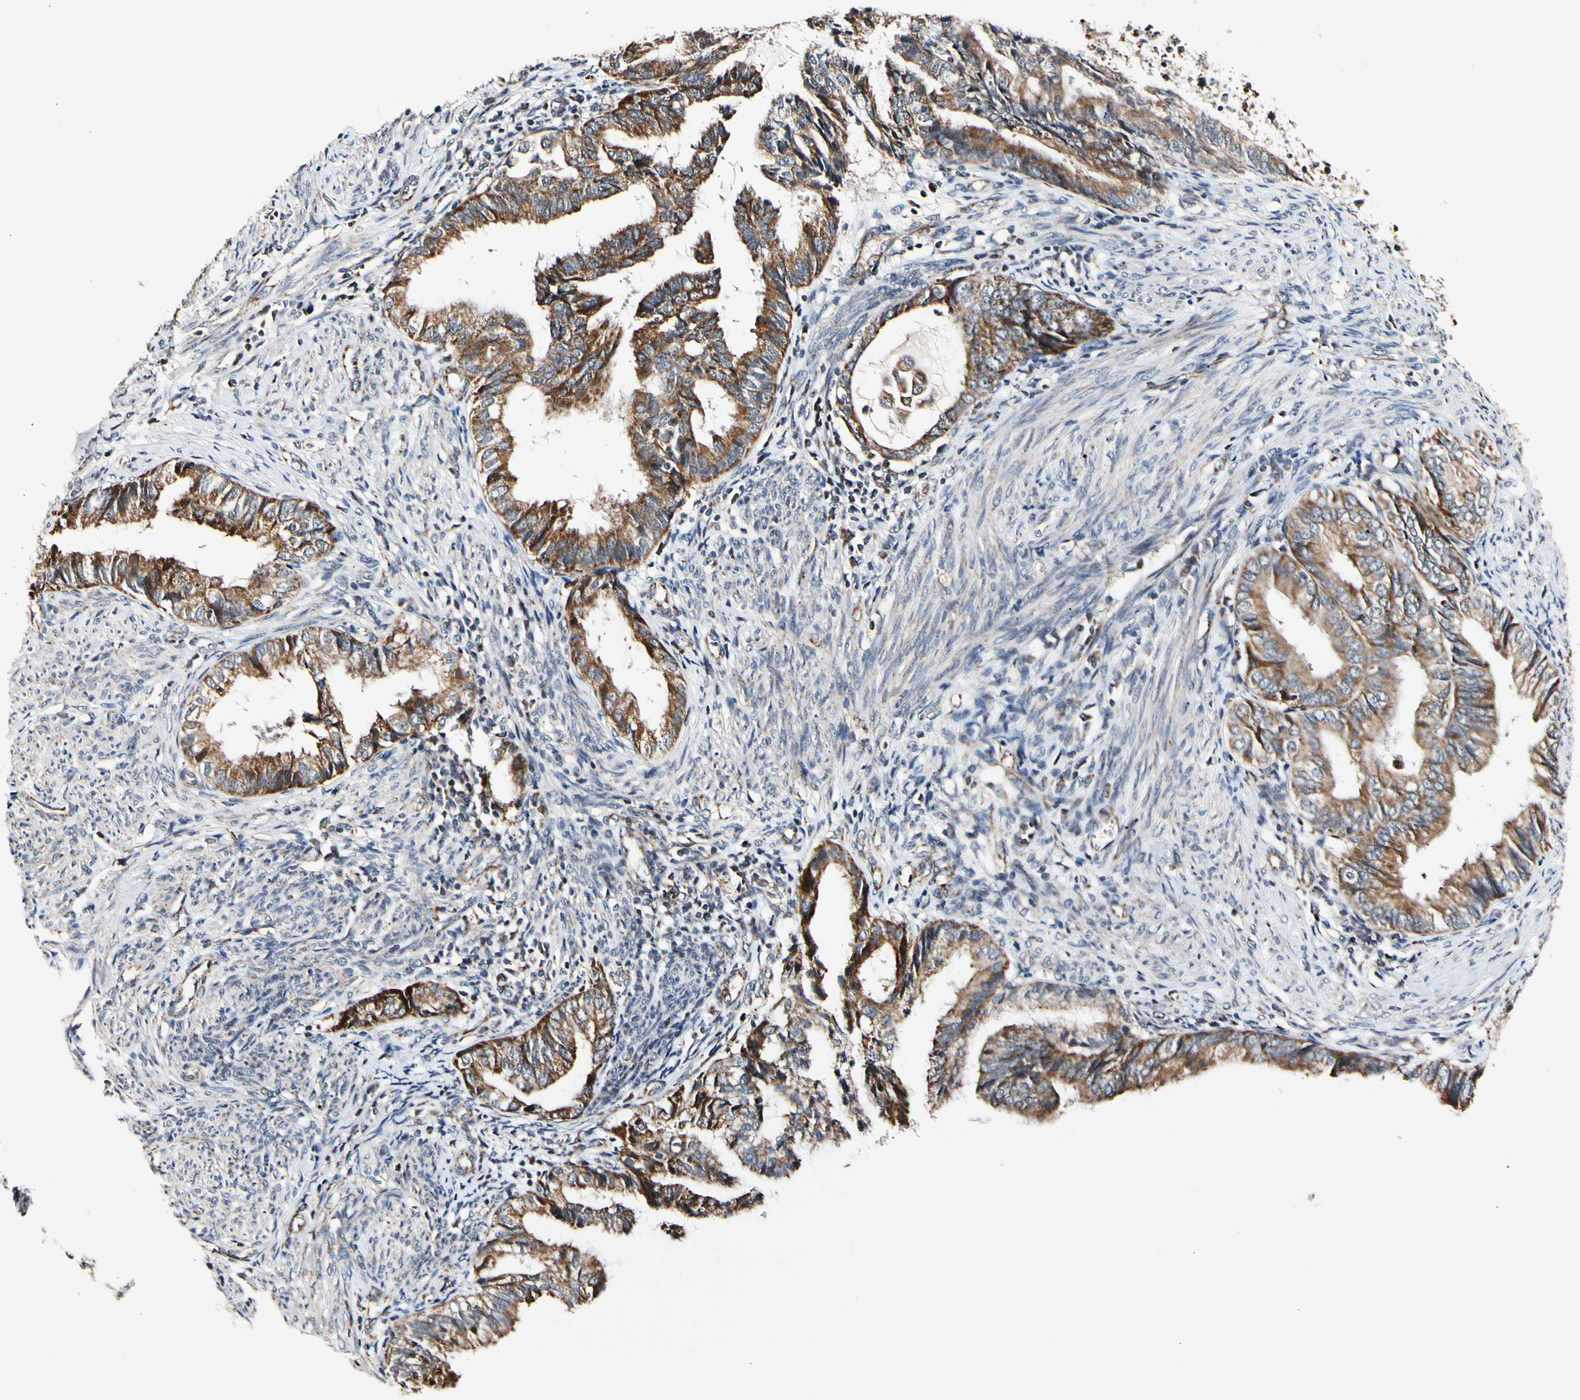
{"staining": {"intensity": "strong", "quantity": ">75%", "location": "cytoplasmic/membranous"}, "tissue": "endometrial cancer", "cell_type": "Tumor cells", "image_type": "cancer", "snomed": [{"axis": "morphology", "description": "Adenocarcinoma, NOS"}, {"axis": "topography", "description": "Endometrium"}], "caption": "The immunohistochemical stain shows strong cytoplasmic/membranous positivity in tumor cells of endometrial cancer tissue.", "gene": "KHDC4", "patient": {"sex": "female", "age": 86}}